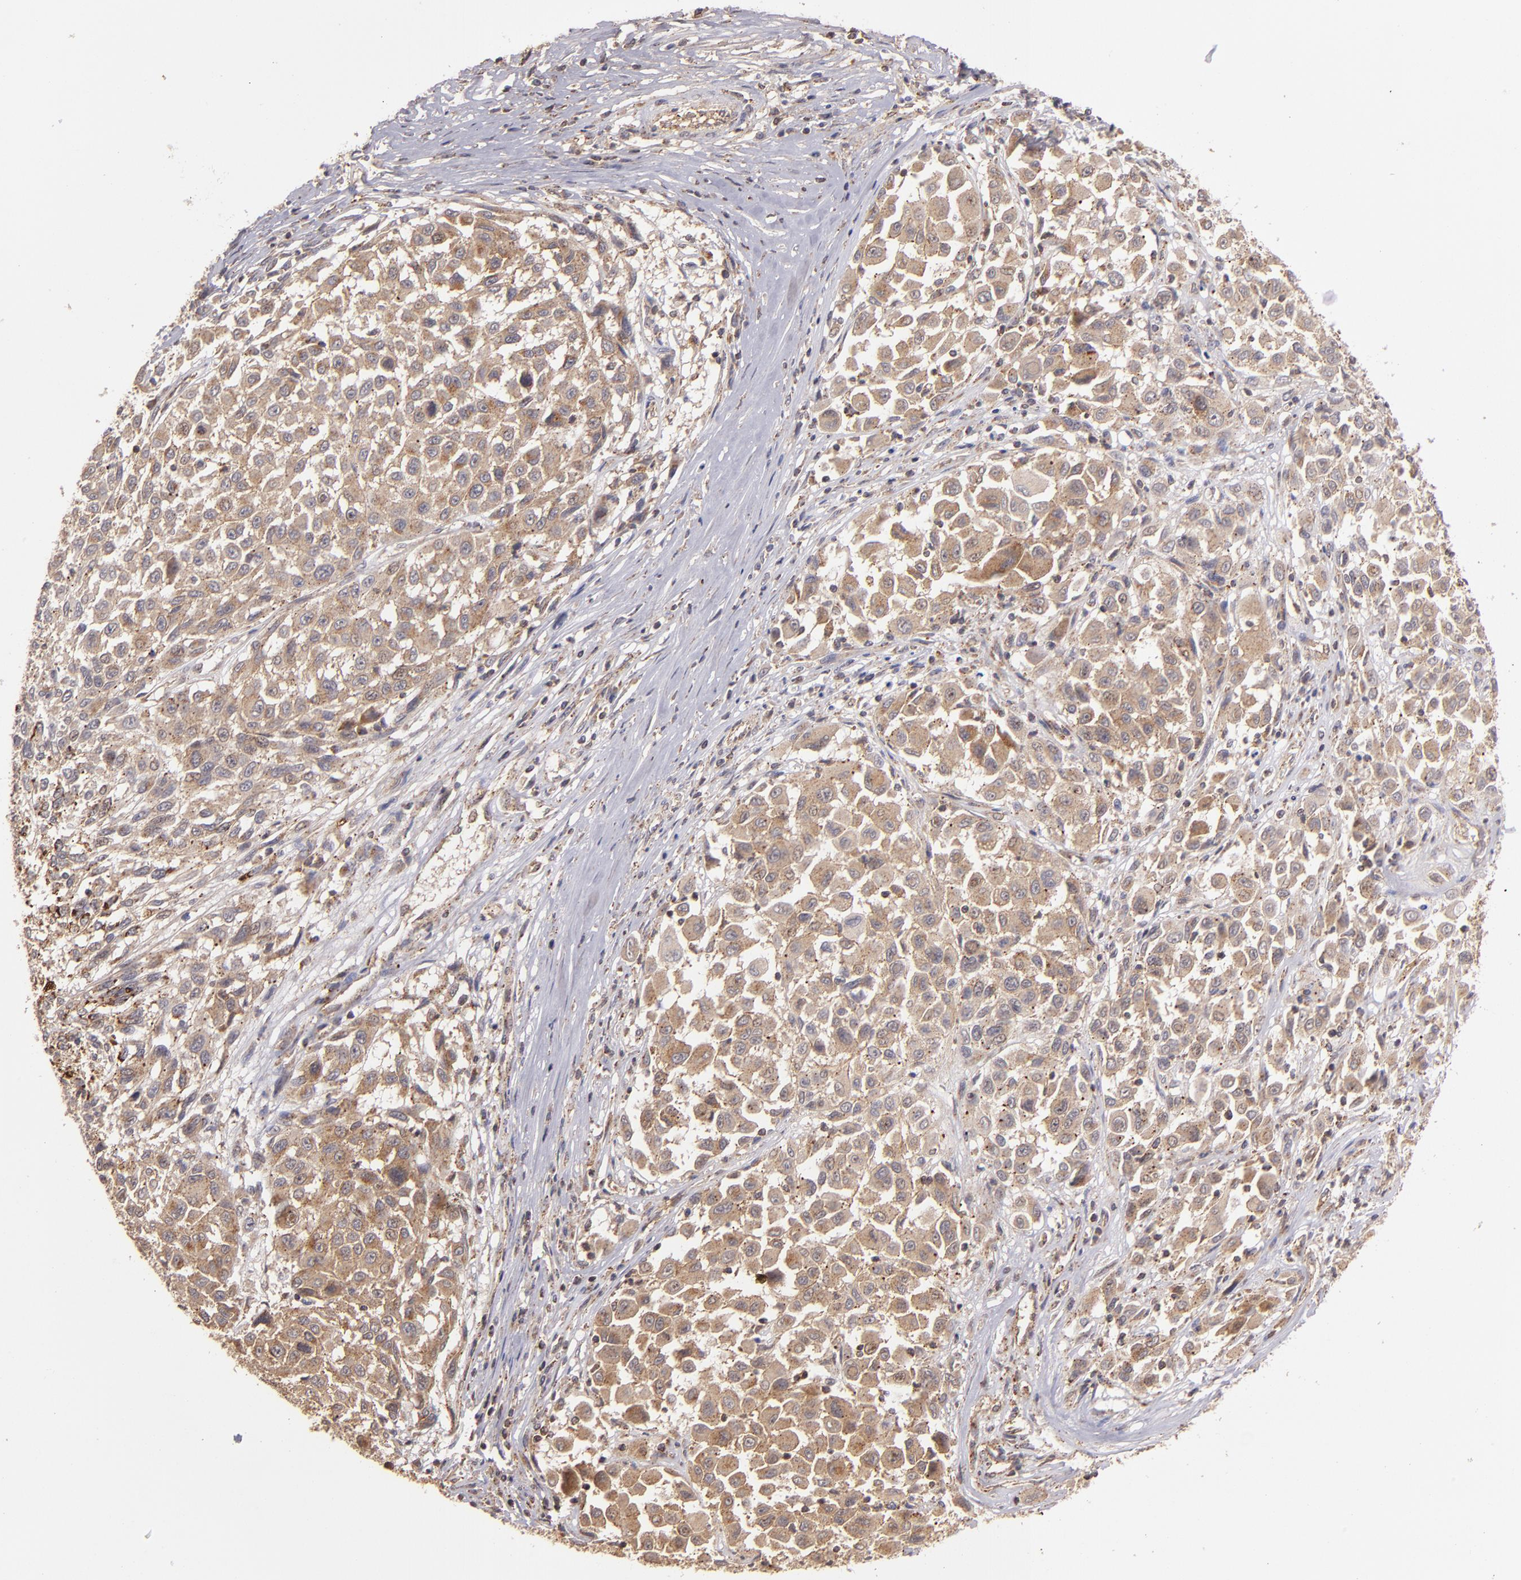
{"staining": {"intensity": "moderate", "quantity": ">75%", "location": "cytoplasmic/membranous"}, "tissue": "melanoma", "cell_type": "Tumor cells", "image_type": "cancer", "snomed": [{"axis": "morphology", "description": "Malignant melanoma, Metastatic site"}, {"axis": "topography", "description": "Lymph node"}], "caption": "Immunohistochemistry of malignant melanoma (metastatic site) reveals medium levels of moderate cytoplasmic/membranous staining in approximately >75% of tumor cells.", "gene": "ZFYVE1", "patient": {"sex": "male", "age": 61}}